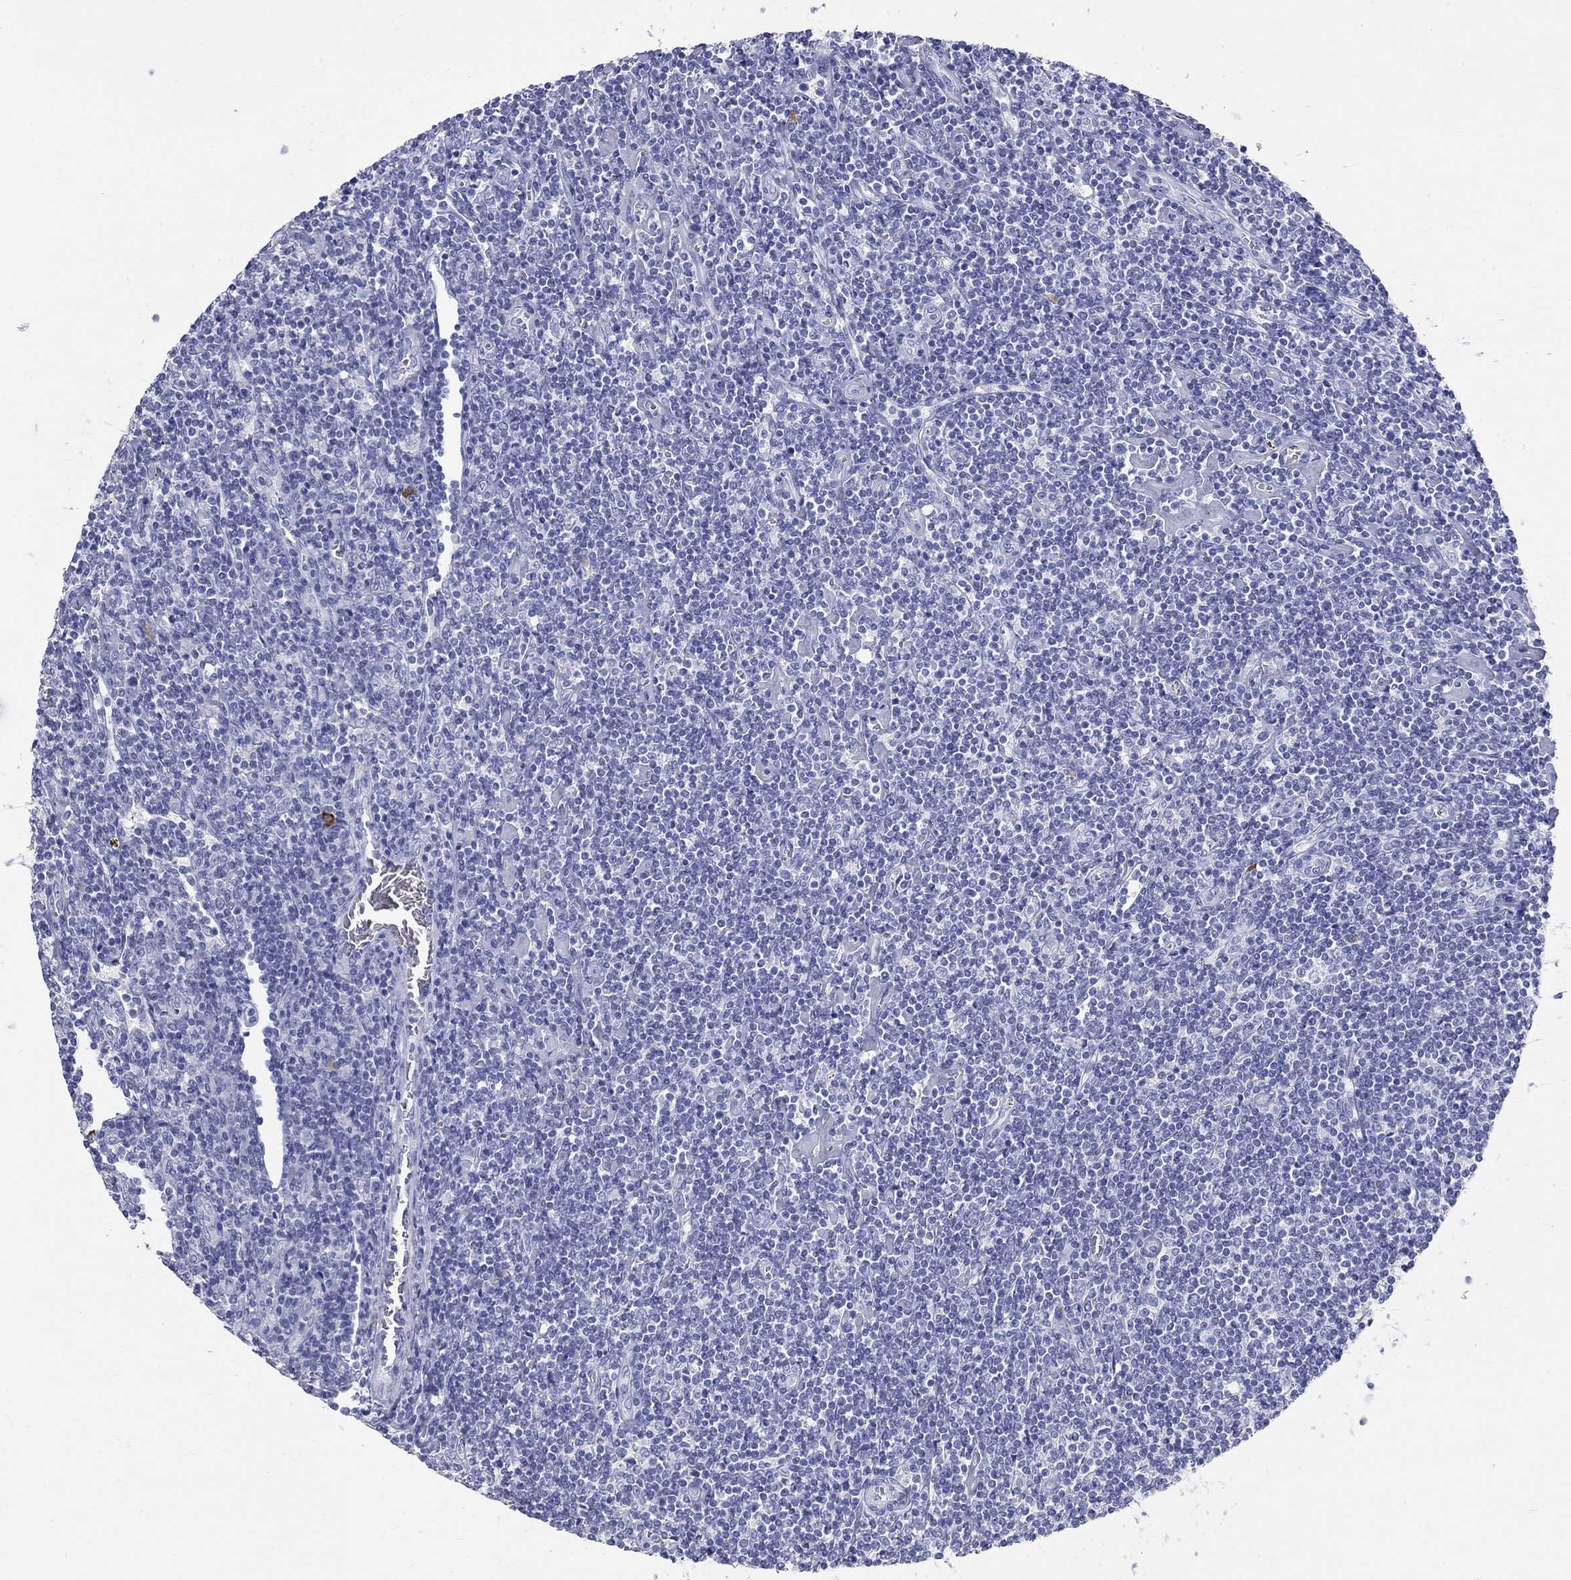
{"staining": {"intensity": "negative", "quantity": "none", "location": "none"}, "tissue": "lymphoma", "cell_type": "Tumor cells", "image_type": "cancer", "snomed": [{"axis": "morphology", "description": "Hodgkin's disease, NOS"}, {"axis": "topography", "description": "Lymph node"}], "caption": "Immunohistochemical staining of human Hodgkin's disease shows no significant expression in tumor cells.", "gene": "PHOX2B", "patient": {"sex": "male", "age": 40}}